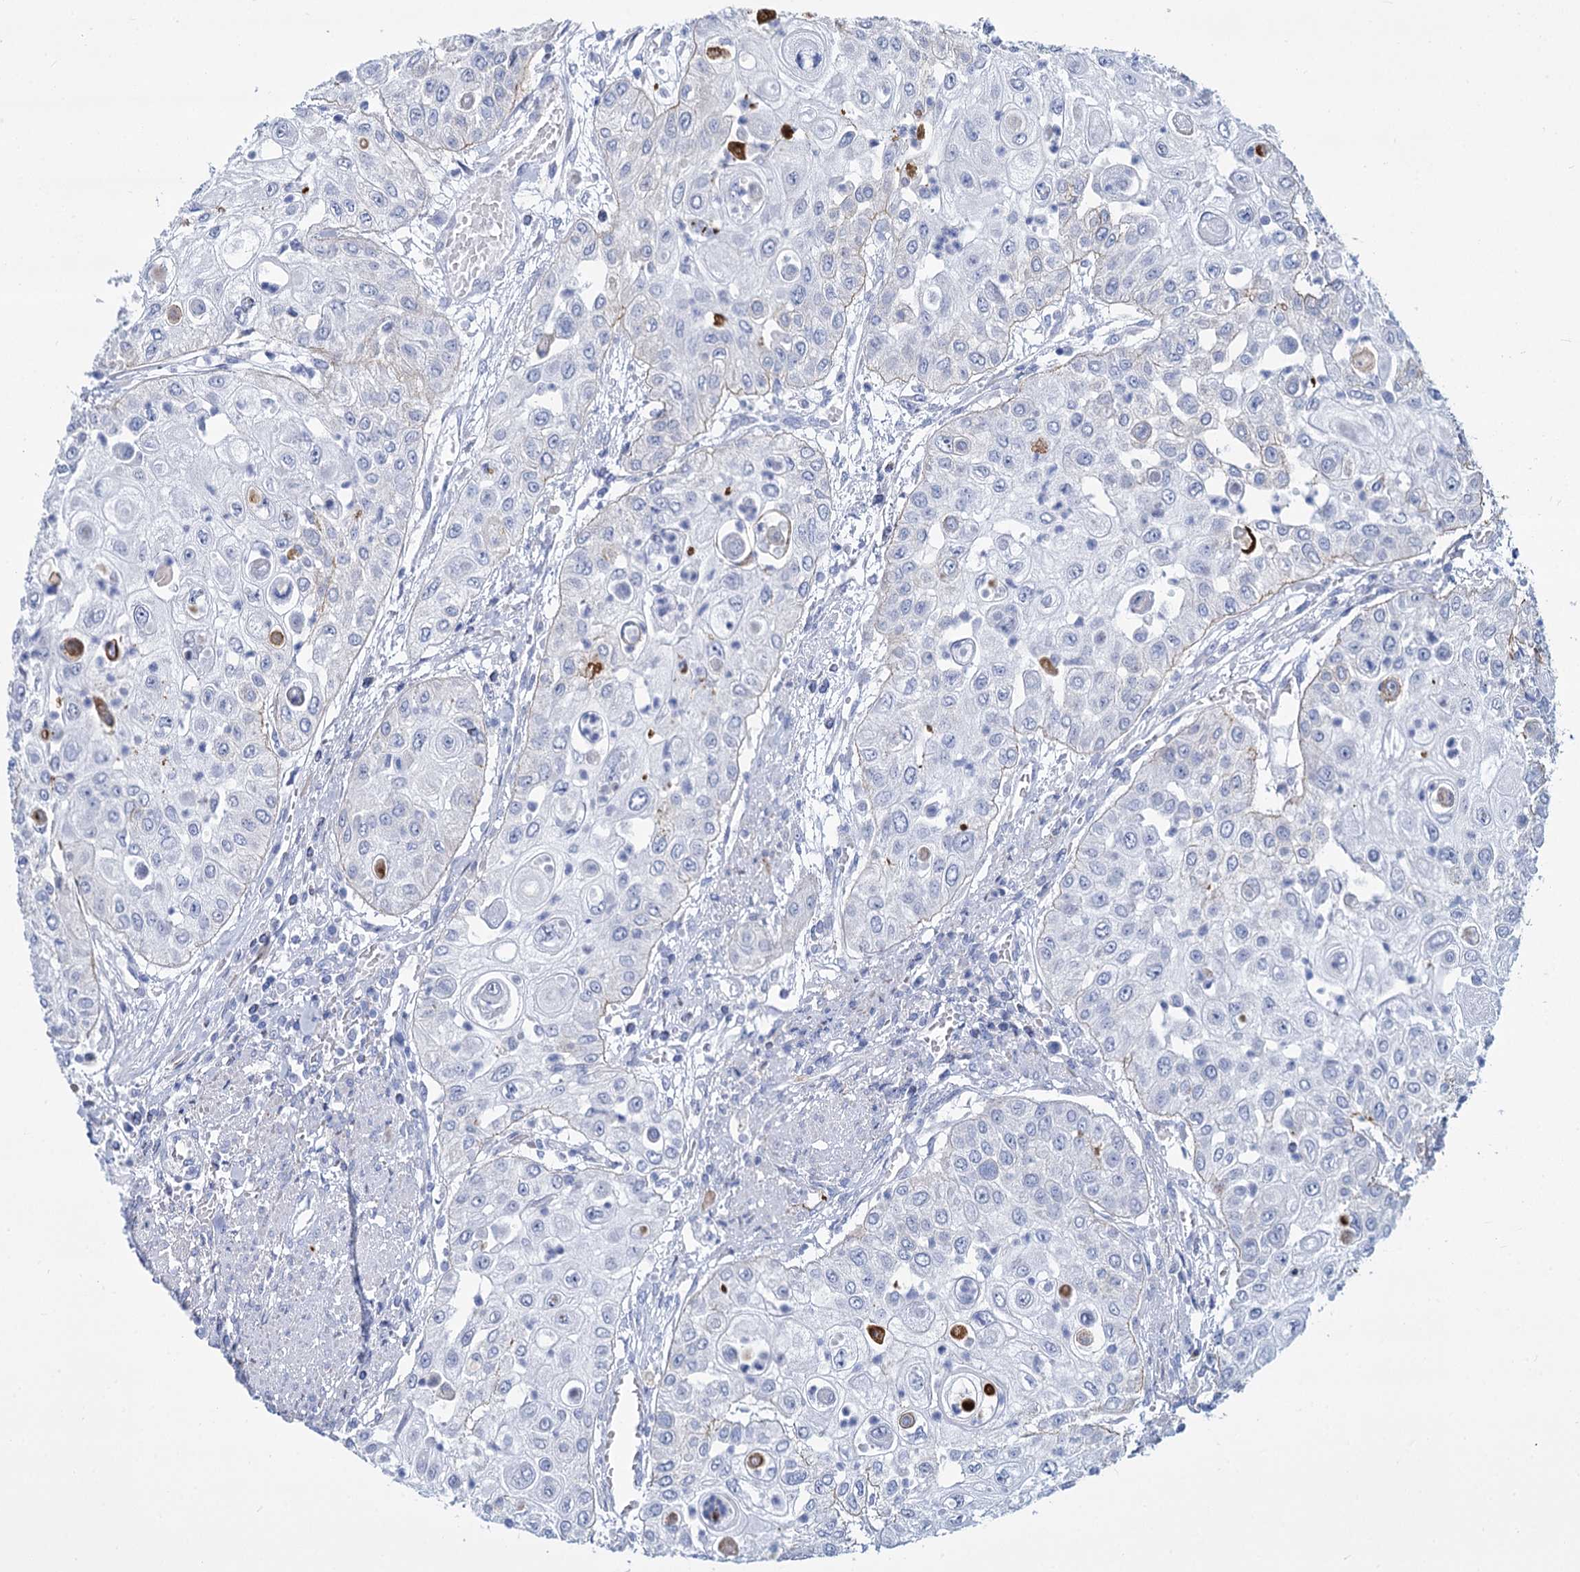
{"staining": {"intensity": "negative", "quantity": "none", "location": "none"}, "tissue": "urothelial cancer", "cell_type": "Tumor cells", "image_type": "cancer", "snomed": [{"axis": "morphology", "description": "Urothelial carcinoma, High grade"}, {"axis": "topography", "description": "Urinary bladder"}], "caption": "DAB immunohistochemical staining of human high-grade urothelial carcinoma exhibits no significant expression in tumor cells.", "gene": "TRIM77", "patient": {"sex": "female", "age": 79}}